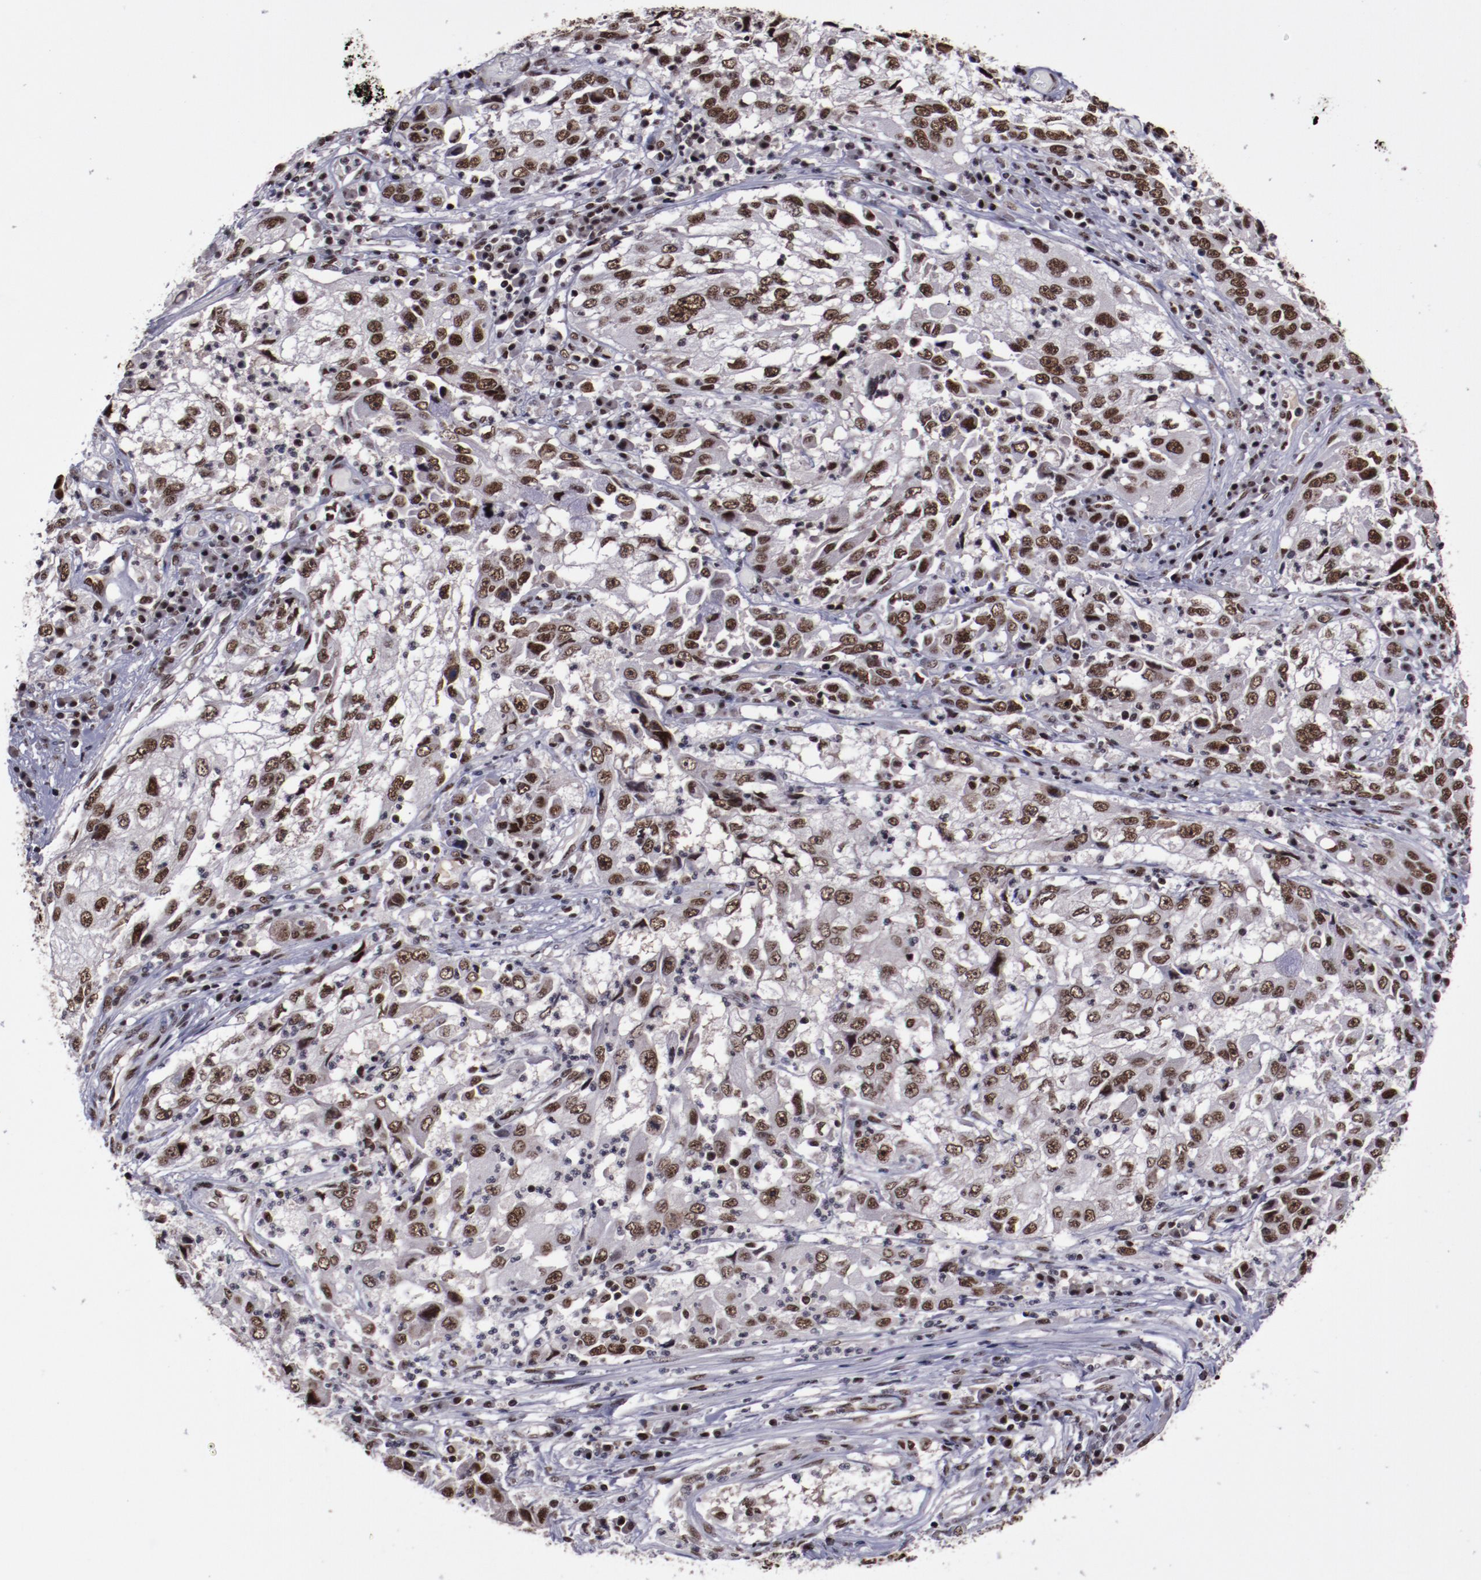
{"staining": {"intensity": "strong", "quantity": ">75%", "location": "nuclear"}, "tissue": "cervical cancer", "cell_type": "Tumor cells", "image_type": "cancer", "snomed": [{"axis": "morphology", "description": "Squamous cell carcinoma, NOS"}, {"axis": "topography", "description": "Cervix"}], "caption": "Brown immunohistochemical staining in human cervical cancer (squamous cell carcinoma) reveals strong nuclear positivity in approximately >75% of tumor cells. (IHC, brightfield microscopy, high magnification).", "gene": "ERH", "patient": {"sex": "female", "age": 36}}